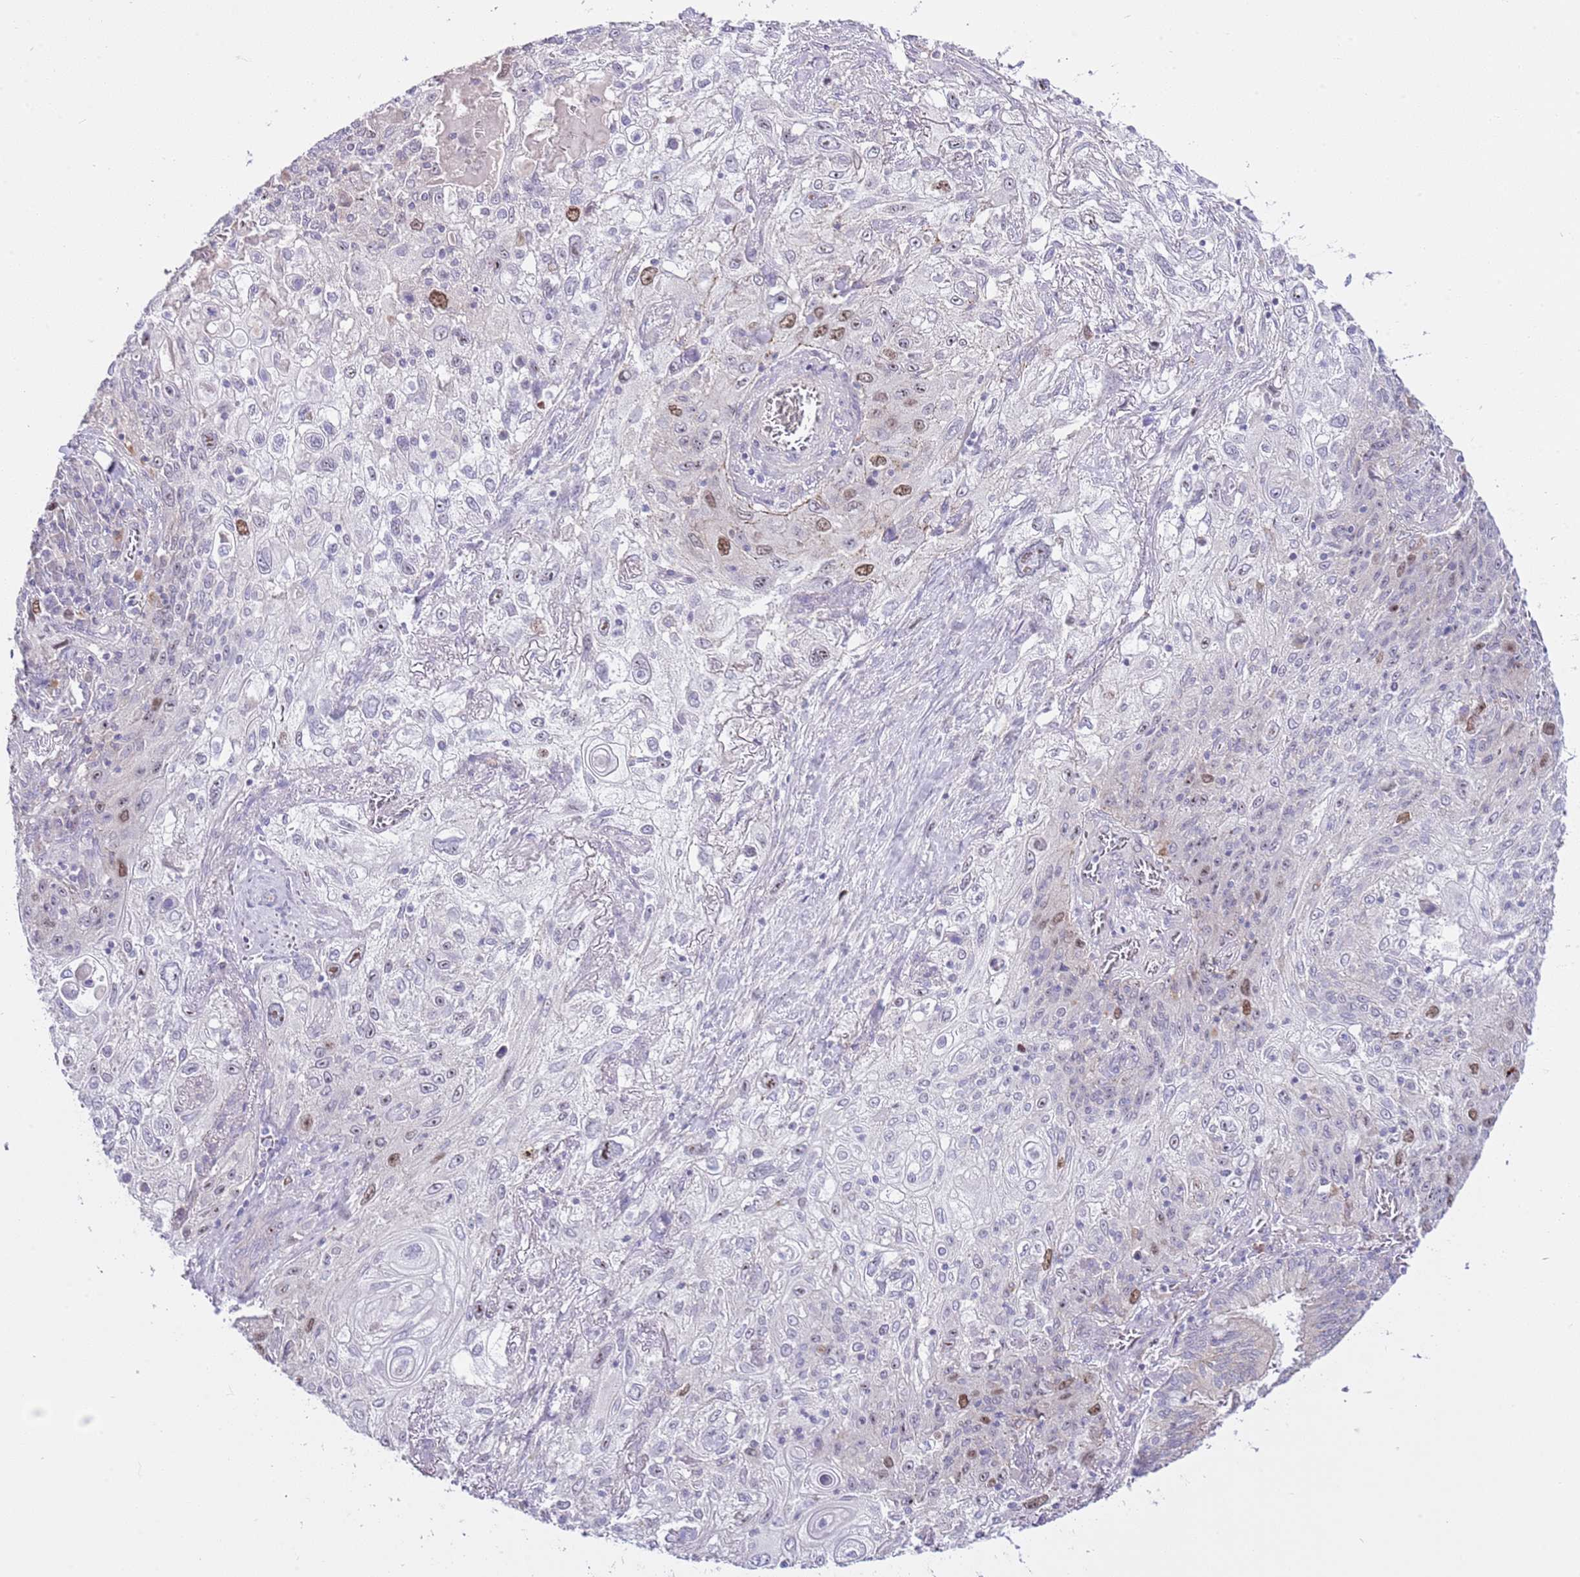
{"staining": {"intensity": "moderate", "quantity": "<25%", "location": "nuclear"}, "tissue": "lung cancer", "cell_type": "Tumor cells", "image_type": "cancer", "snomed": [{"axis": "morphology", "description": "Squamous cell carcinoma, NOS"}, {"axis": "topography", "description": "Lung"}], "caption": "Lung cancer (squamous cell carcinoma) tissue reveals moderate nuclear staining in approximately <25% of tumor cells, visualized by immunohistochemistry.", "gene": "FBRSL1", "patient": {"sex": "female", "age": 69}}